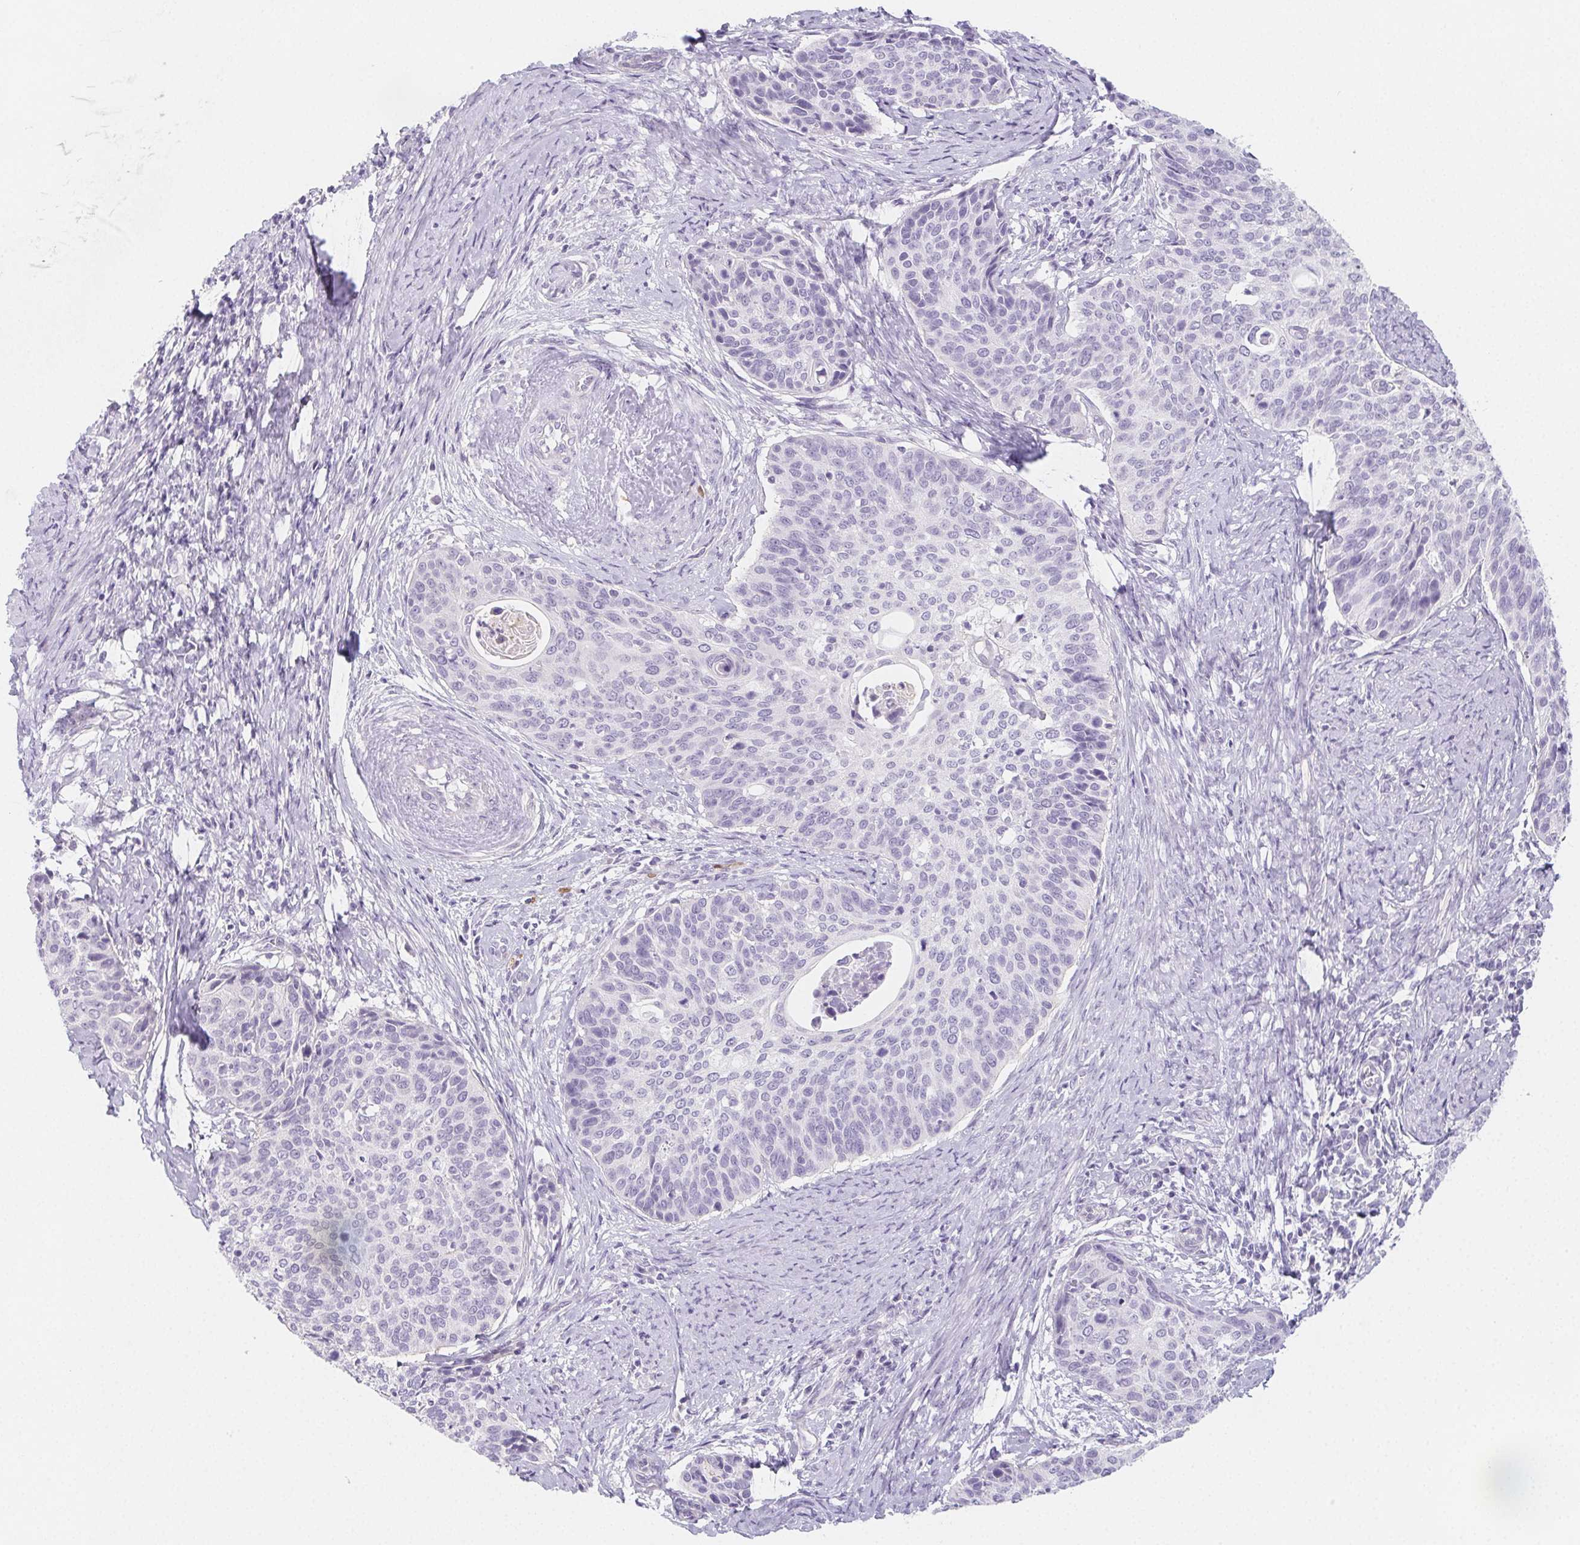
{"staining": {"intensity": "negative", "quantity": "none", "location": "none"}, "tissue": "cervical cancer", "cell_type": "Tumor cells", "image_type": "cancer", "snomed": [{"axis": "morphology", "description": "Squamous cell carcinoma, NOS"}, {"axis": "topography", "description": "Cervix"}], "caption": "Tumor cells are negative for protein expression in human cervical squamous cell carcinoma.", "gene": "ZBBX", "patient": {"sex": "female", "age": 69}}